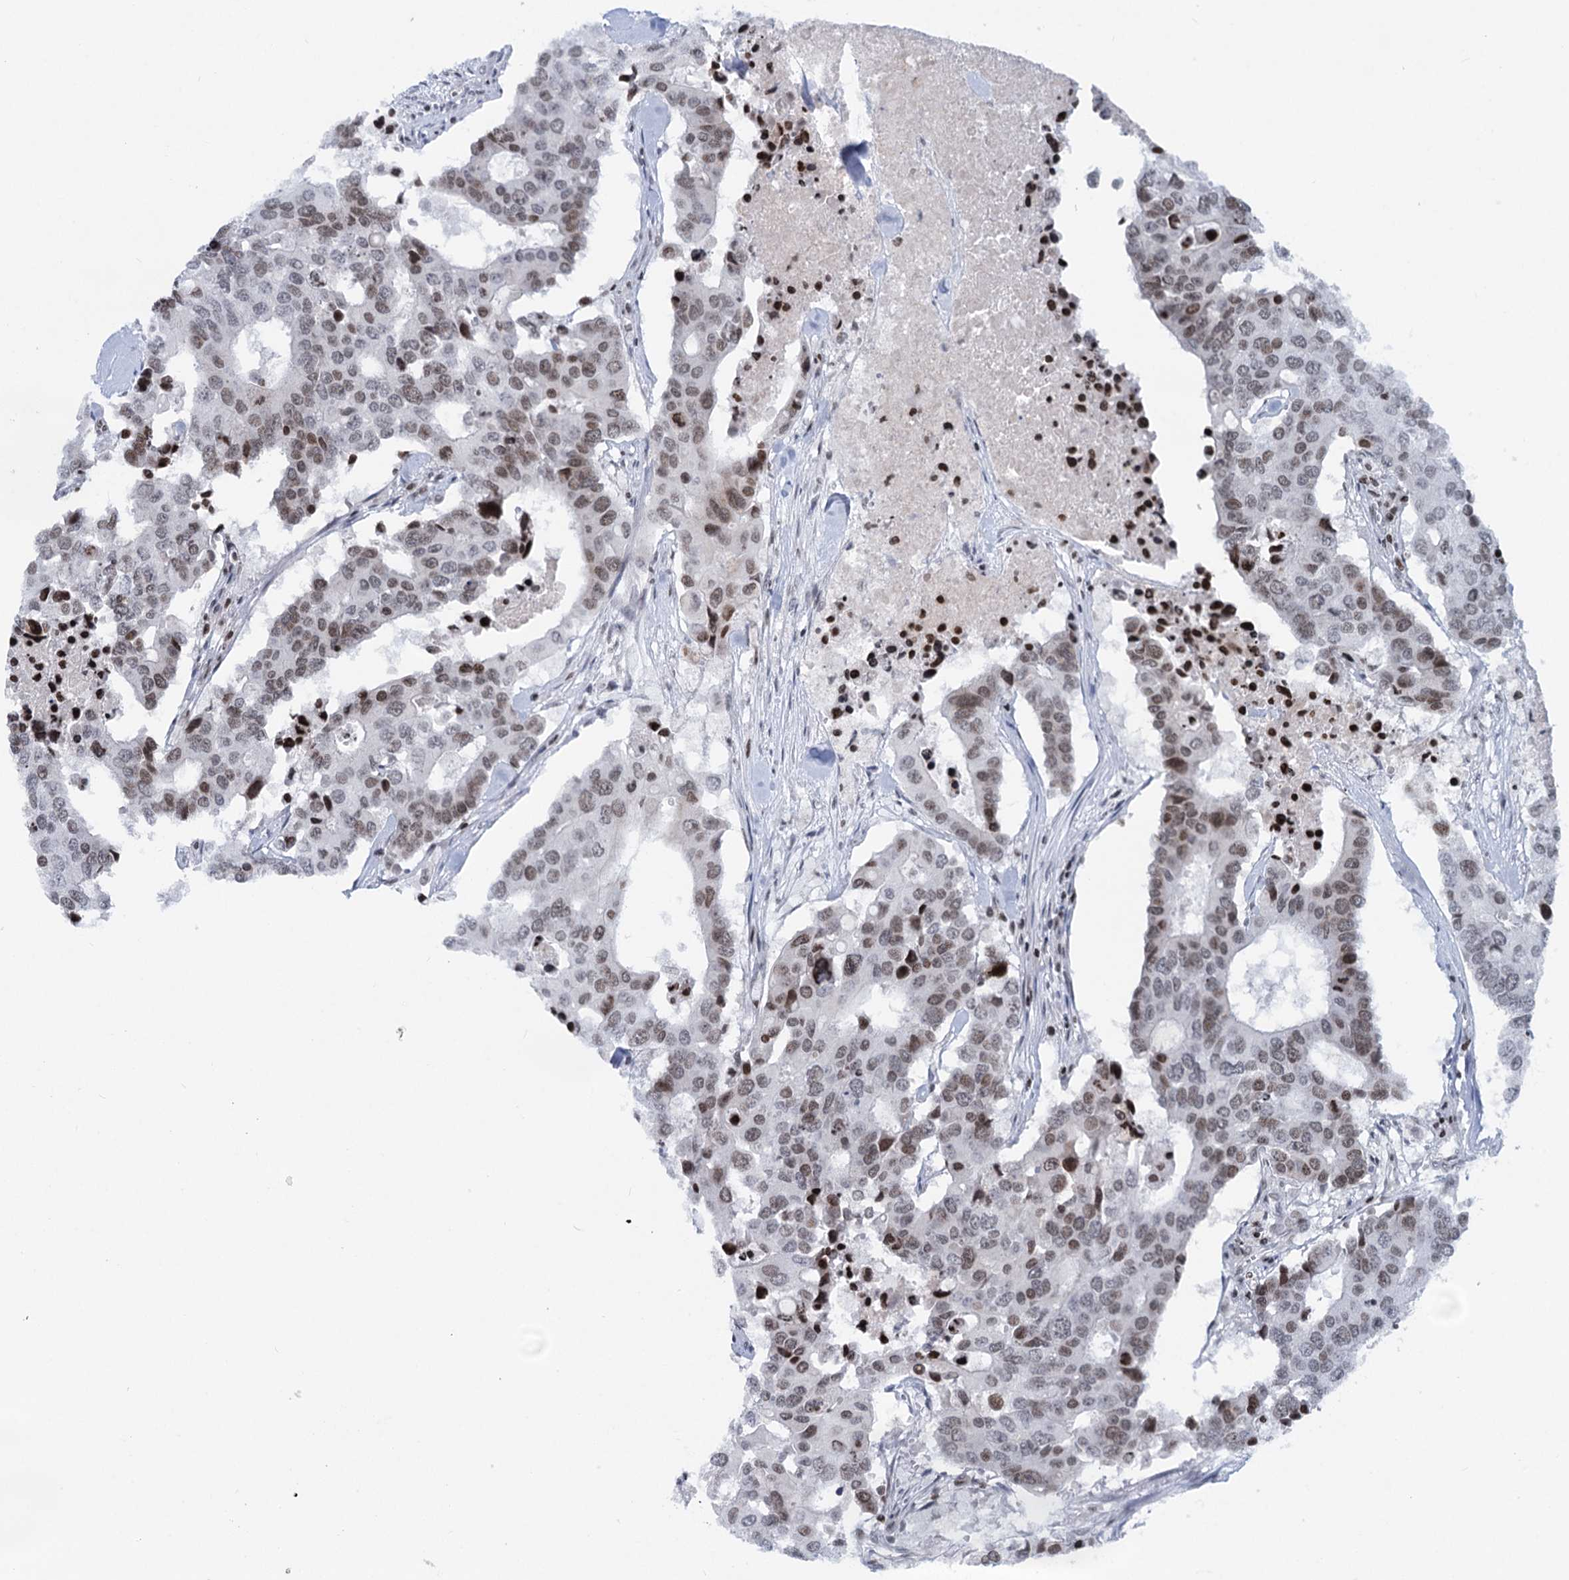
{"staining": {"intensity": "weak", "quantity": "<25%", "location": "nuclear"}, "tissue": "colorectal cancer", "cell_type": "Tumor cells", "image_type": "cancer", "snomed": [{"axis": "morphology", "description": "Adenocarcinoma, NOS"}, {"axis": "topography", "description": "Colon"}], "caption": "IHC micrograph of neoplastic tissue: colorectal cancer stained with DAB (3,3'-diaminobenzidine) exhibits no significant protein expression in tumor cells.", "gene": "ZCCHC10", "patient": {"sex": "male", "age": 77}}